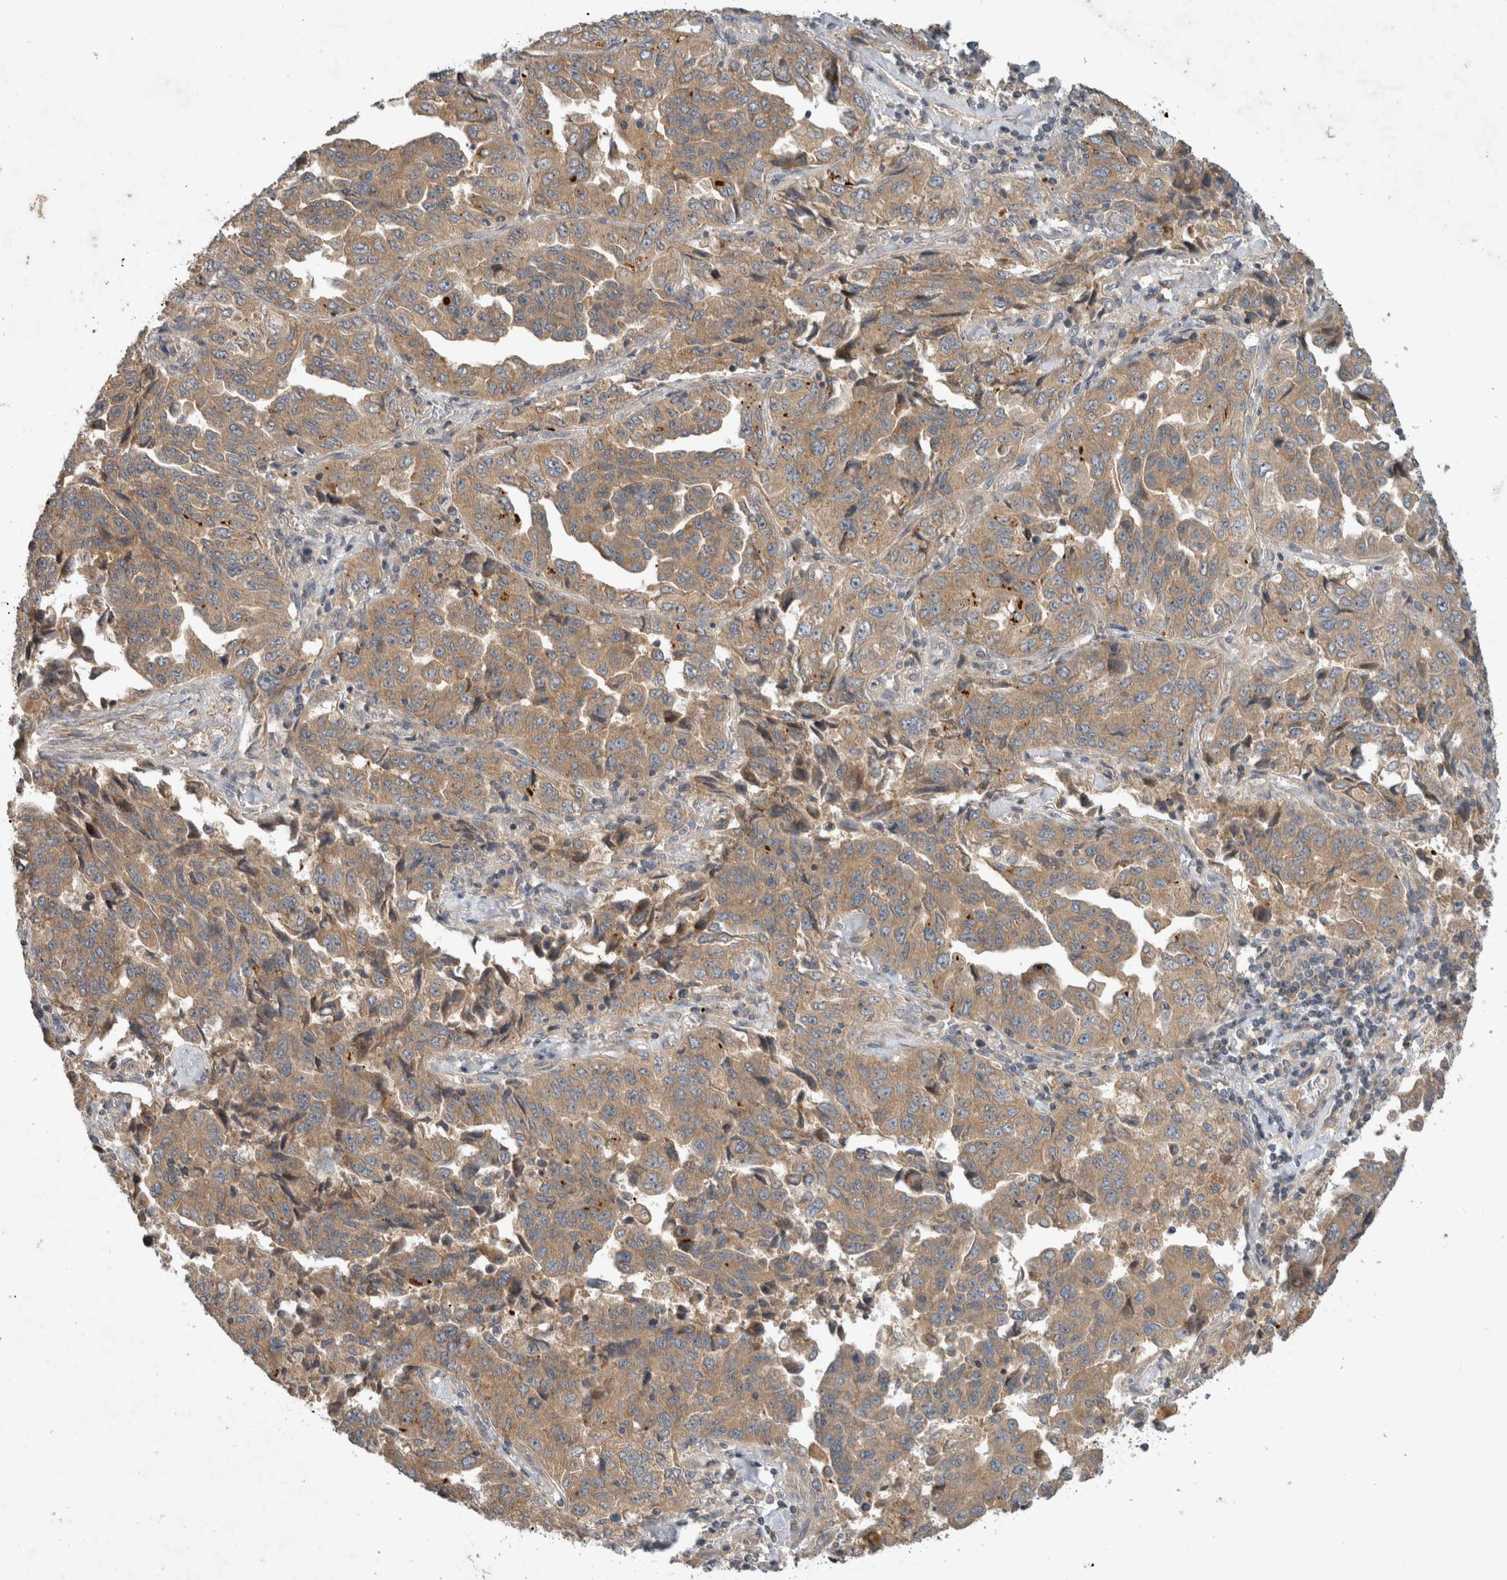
{"staining": {"intensity": "moderate", "quantity": ">75%", "location": "cytoplasmic/membranous"}, "tissue": "lung cancer", "cell_type": "Tumor cells", "image_type": "cancer", "snomed": [{"axis": "morphology", "description": "Adenocarcinoma, NOS"}, {"axis": "topography", "description": "Lung"}], "caption": "Immunohistochemical staining of human lung cancer shows moderate cytoplasmic/membranous protein expression in approximately >75% of tumor cells. (DAB IHC, brown staining for protein, blue staining for nuclei).", "gene": "ARMC9", "patient": {"sex": "female", "age": 51}}